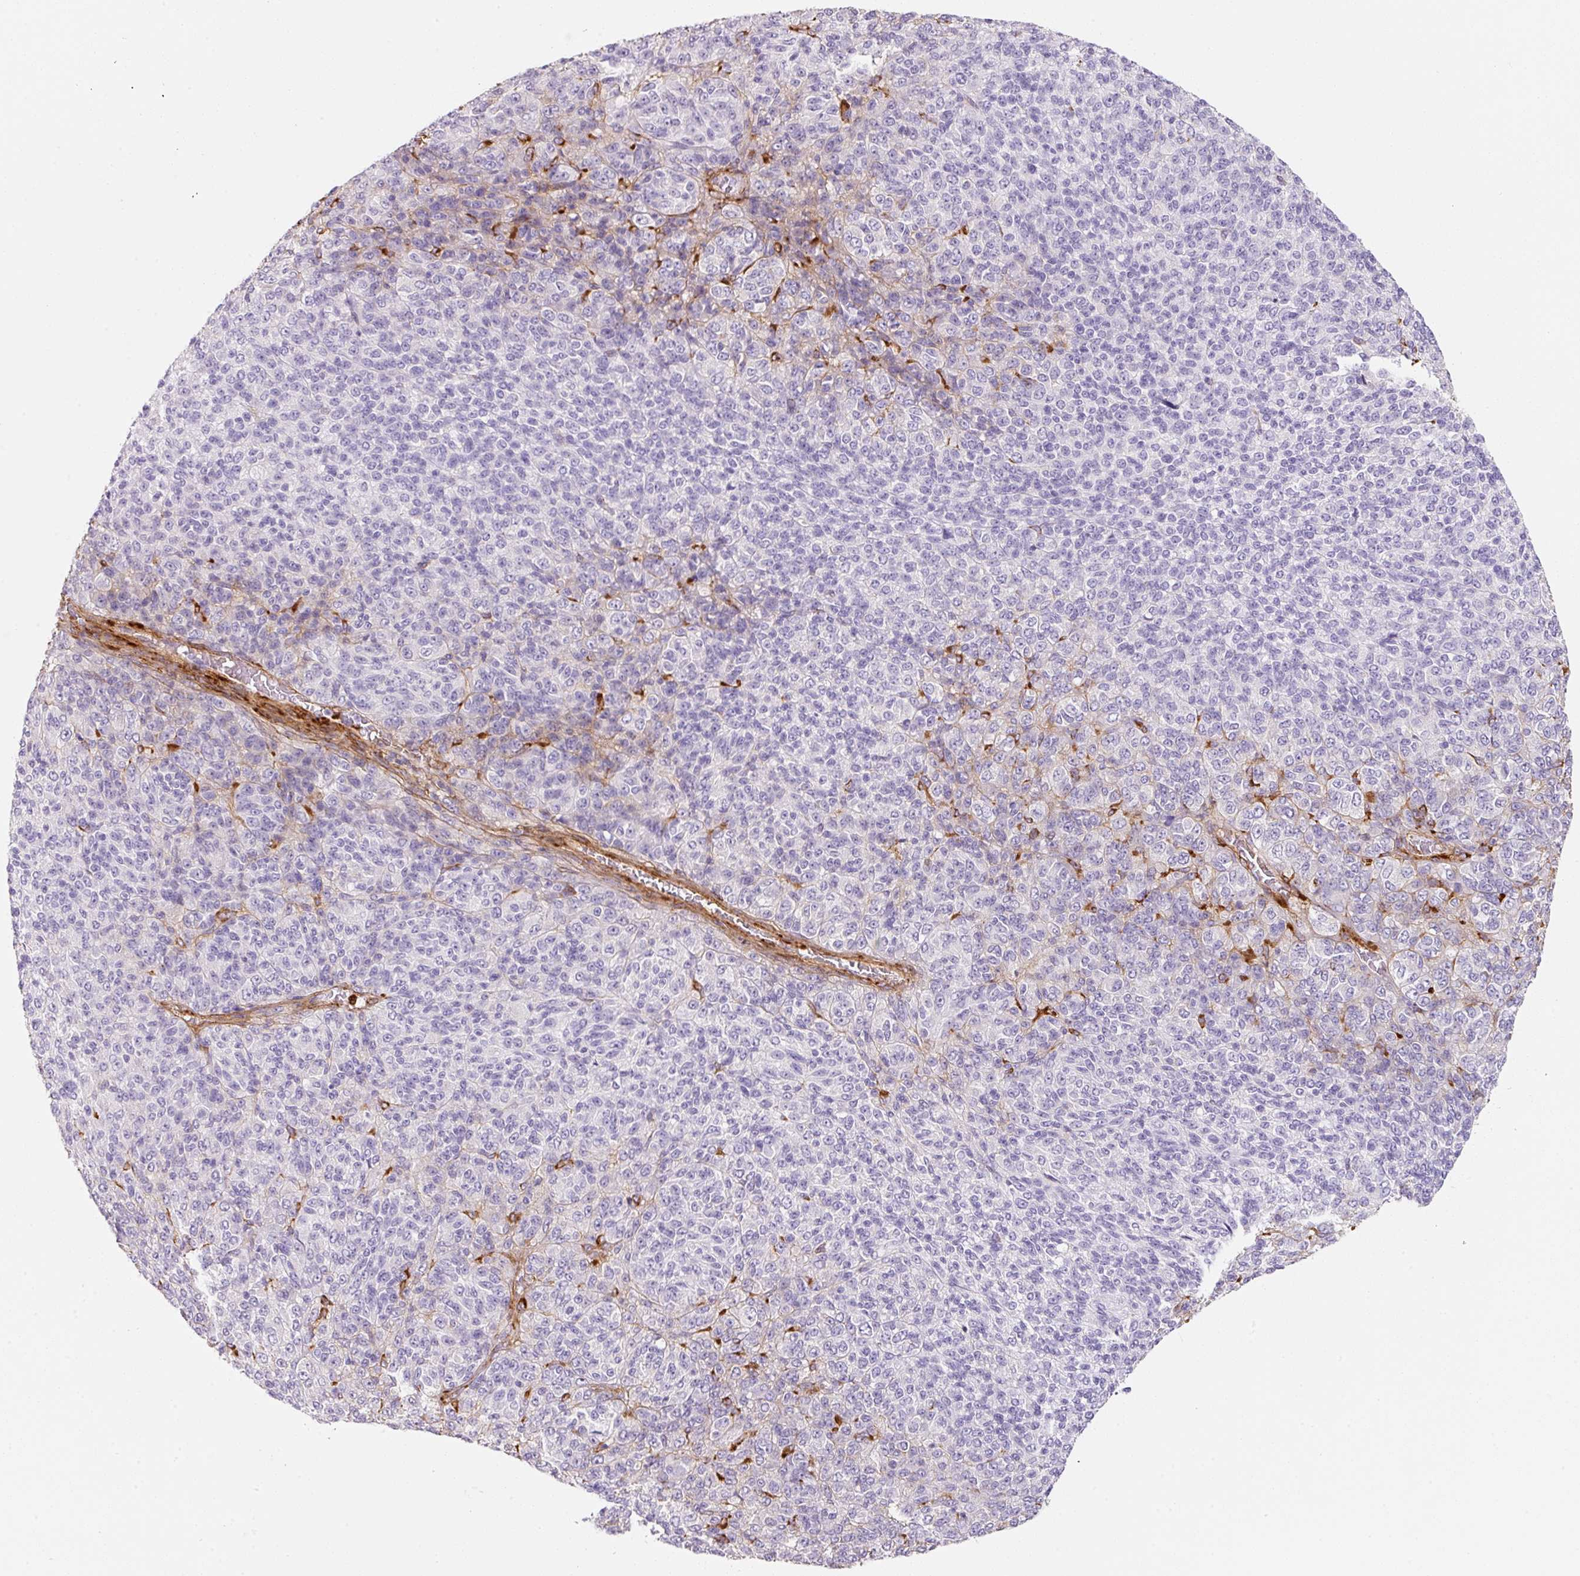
{"staining": {"intensity": "negative", "quantity": "none", "location": "none"}, "tissue": "melanoma", "cell_type": "Tumor cells", "image_type": "cancer", "snomed": [{"axis": "morphology", "description": "Malignant melanoma, Metastatic site"}, {"axis": "topography", "description": "Brain"}], "caption": "IHC histopathology image of human melanoma stained for a protein (brown), which exhibits no expression in tumor cells. (Brightfield microscopy of DAB immunohistochemistry (IHC) at high magnification).", "gene": "LOXL4", "patient": {"sex": "female", "age": 56}}